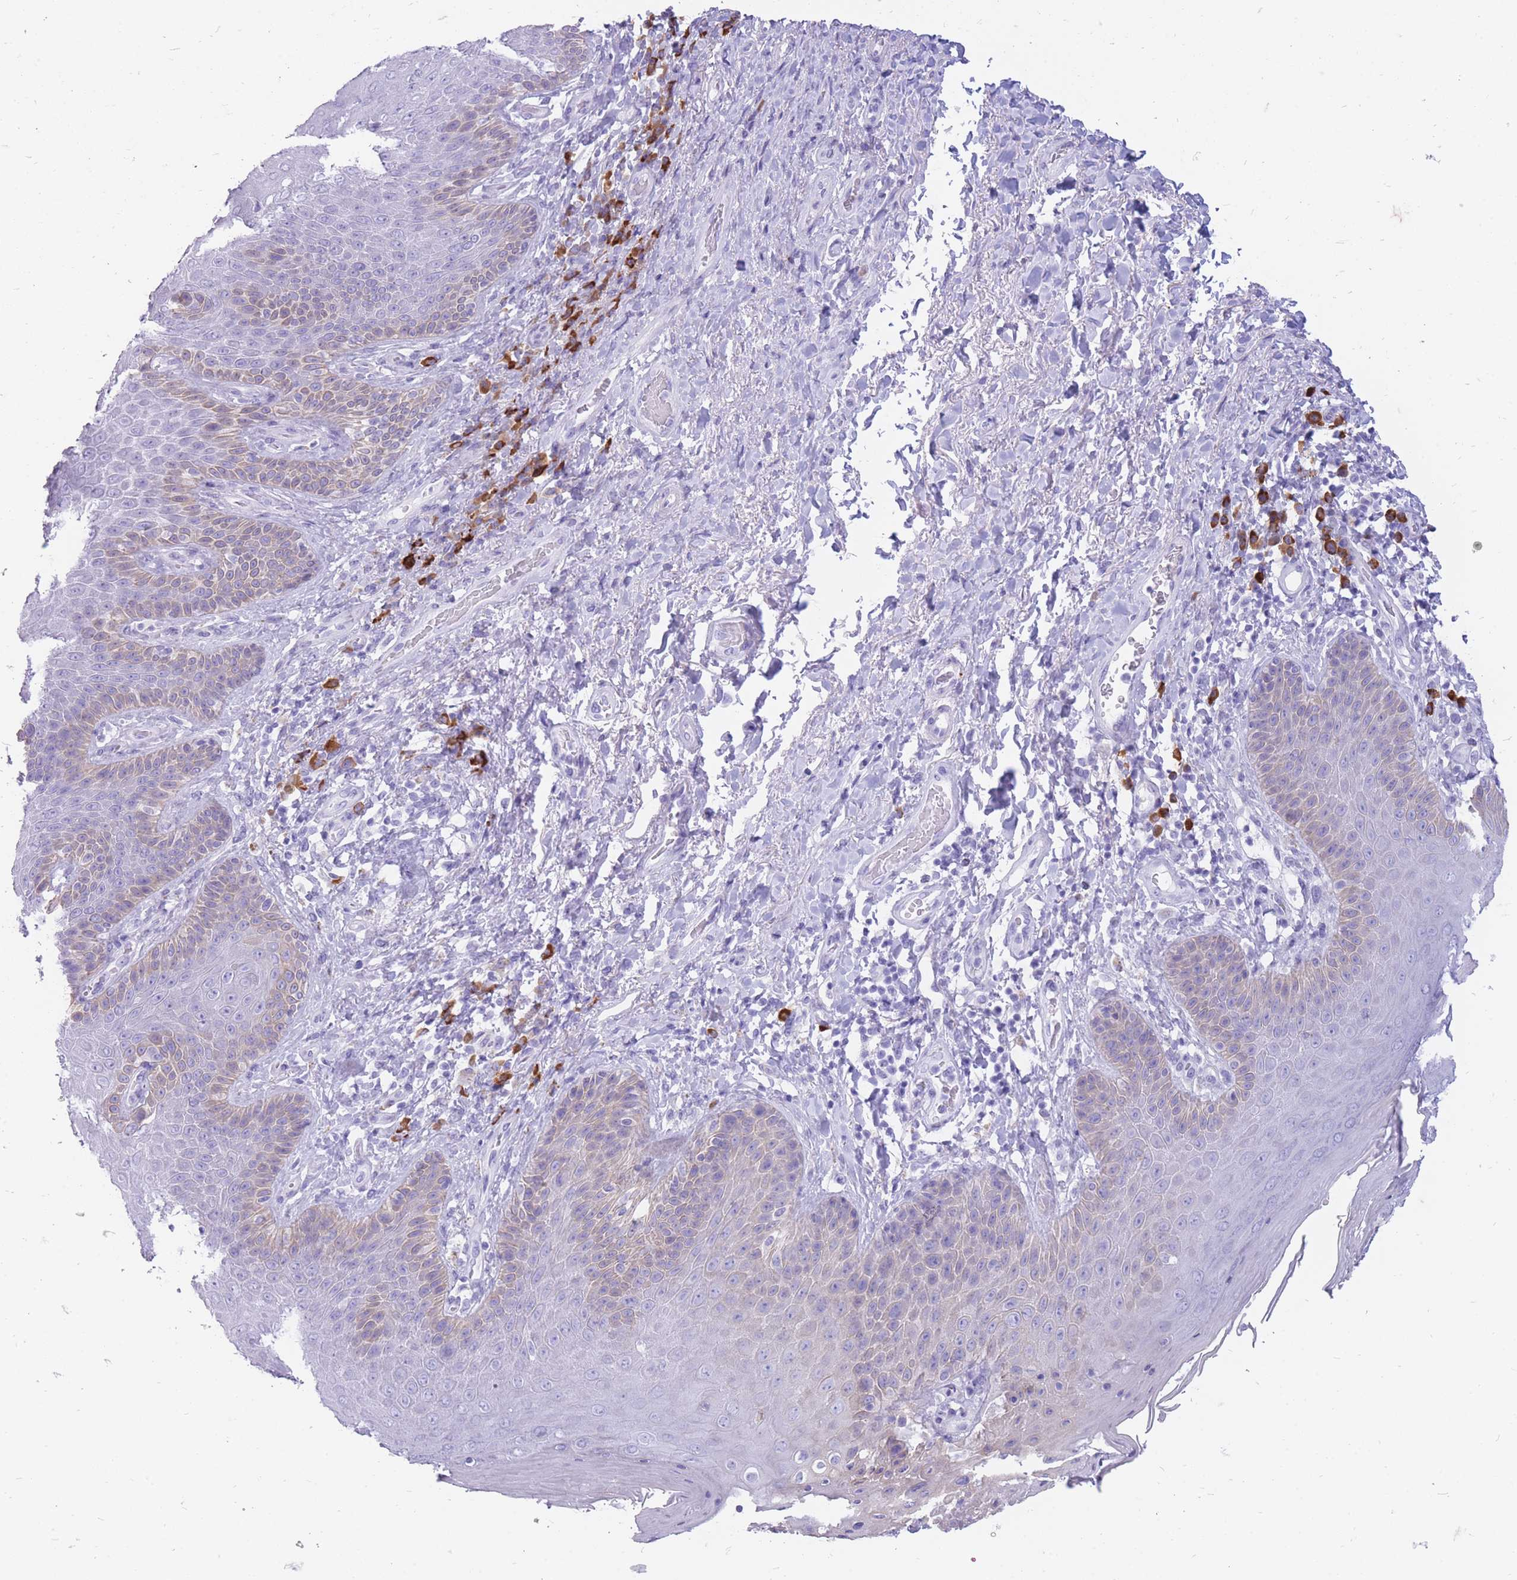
{"staining": {"intensity": "weak", "quantity": "<25%", "location": "cytoplasmic/membranous"}, "tissue": "skin", "cell_type": "Epidermal cells", "image_type": "normal", "snomed": [{"axis": "morphology", "description": "Normal tissue, NOS"}, {"axis": "topography", "description": "Anal"}], "caption": "Skin was stained to show a protein in brown. There is no significant positivity in epidermal cells. (Brightfield microscopy of DAB immunohistochemistry at high magnification).", "gene": "ZFP37", "patient": {"sex": "female", "age": 89}}